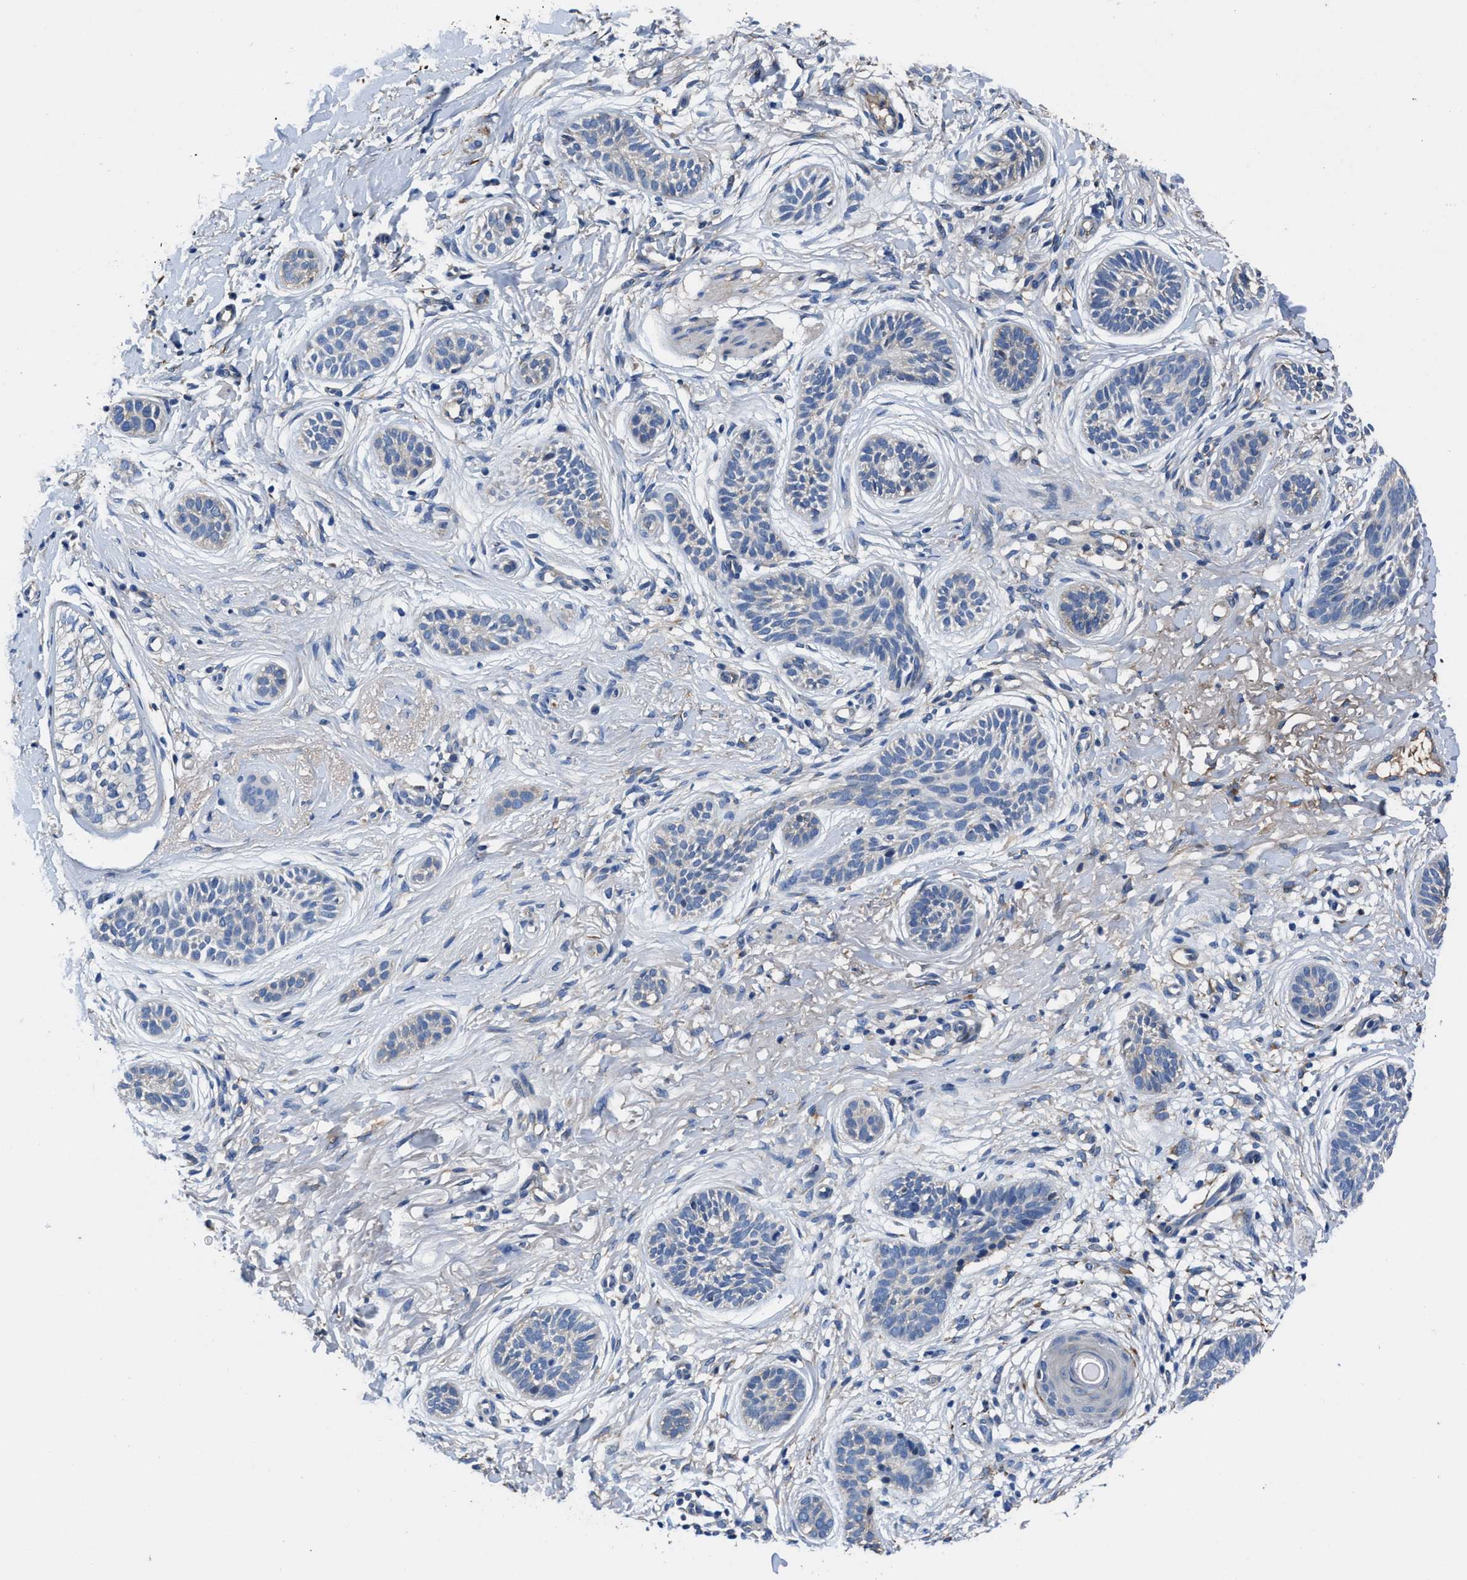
{"staining": {"intensity": "negative", "quantity": "none", "location": "none"}, "tissue": "skin cancer", "cell_type": "Tumor cells", "image_type": "cancer", "snomed": [{"axis": "morphology", "description": "Normal tissue, NOS"}, {"axis": "morphology", "description": "Basal cell carcinoma"}, {"axis": "topography", "description": "Skin"}], "caption": "This is an immunohistochemistry (IHC) micrograph of skin basal cell carcinoma. There is no expression in tumor cells.", "gene": "IDNK", "patient": {"sex": "male", "age": 63}}